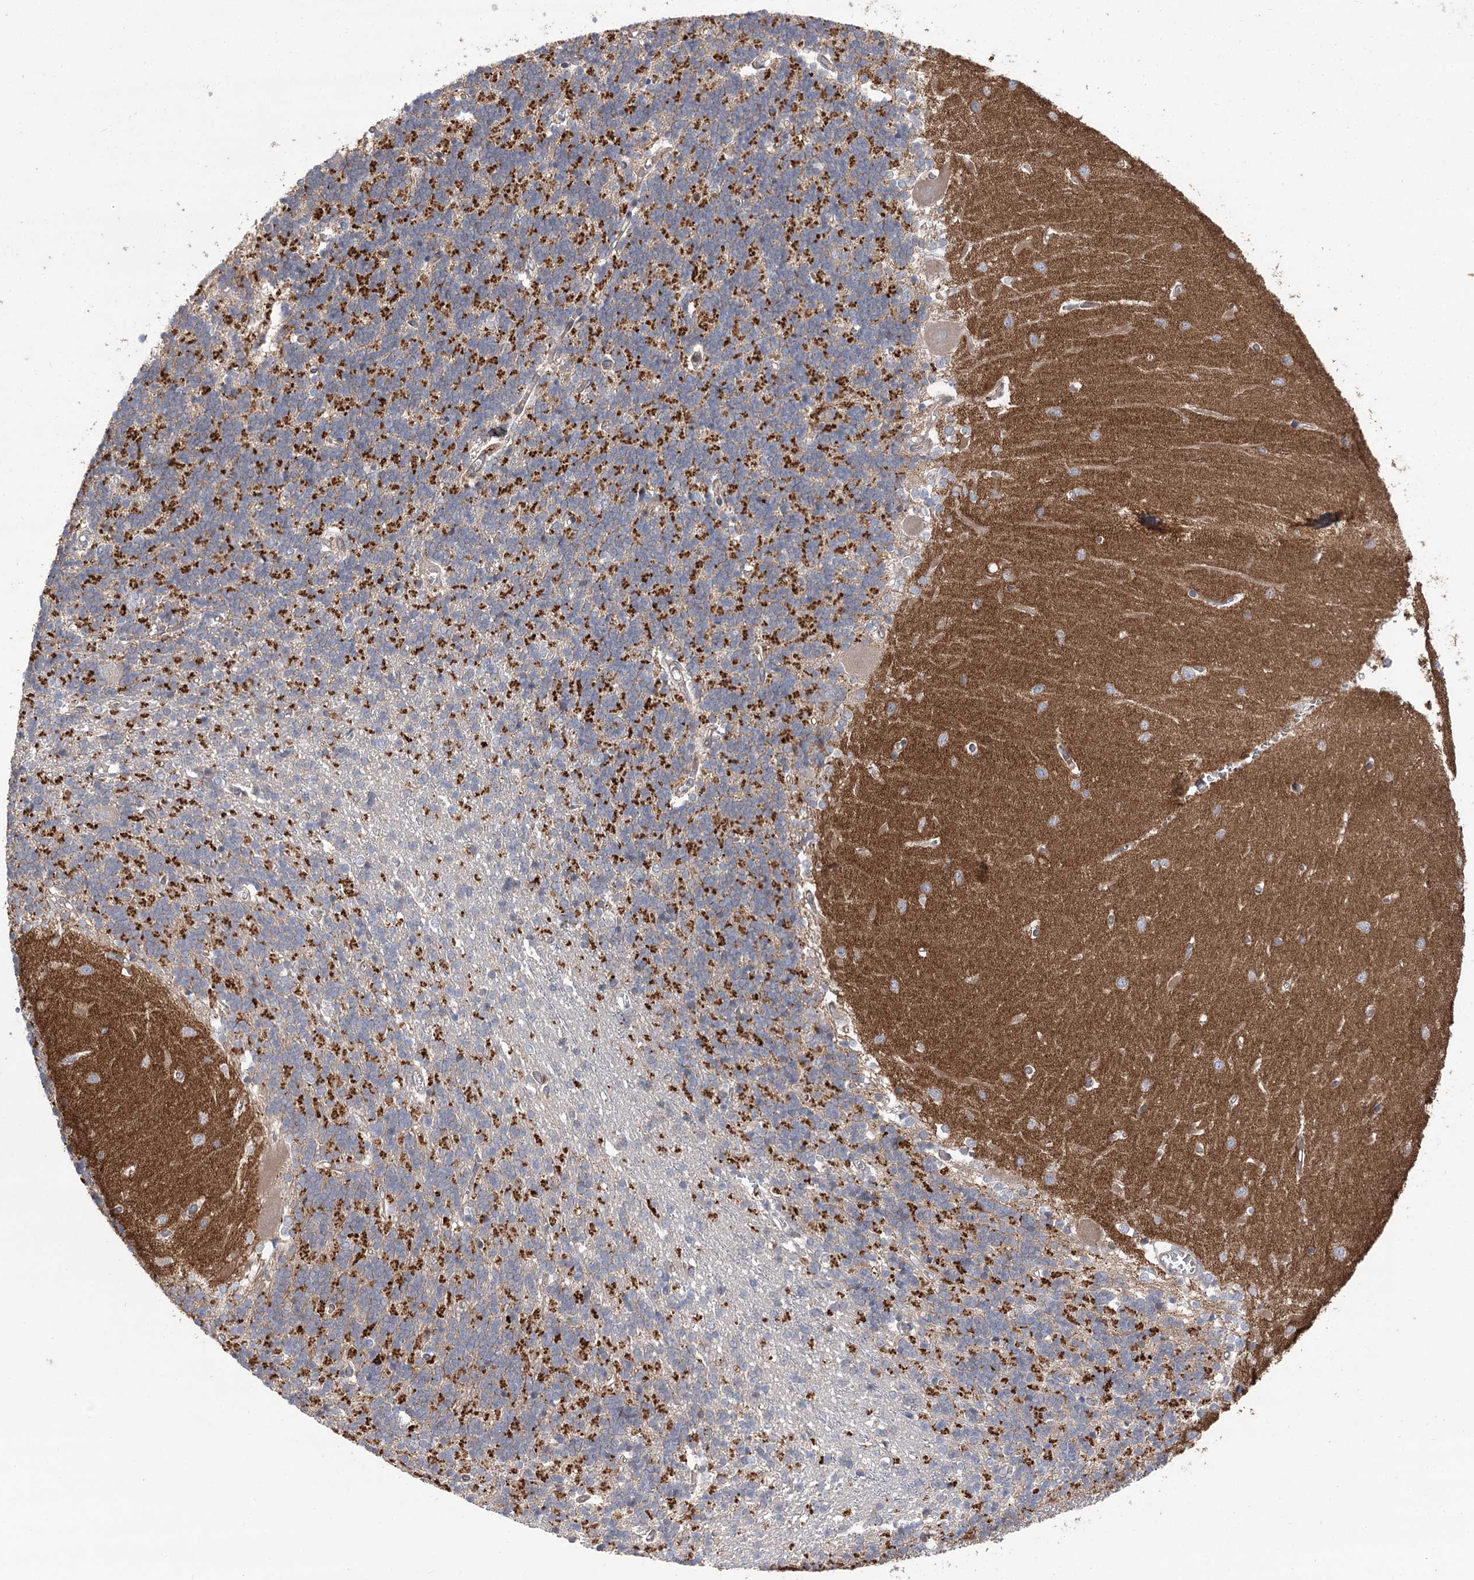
{"staining": {"intensity": "strong", "quantity": "25%-75%", "location": "cytoplasmic/membranous"}, "tissue": "cerebellum", "cell_type": "Cells in granular layer", "image_type": "normal", "snomed": [{"axis": "morphology", "description": "Normal tissue, NOS"}, {"axis": "topography", "description": "Cerebellum"}], "caption": "DAB (3,3'-diaminobenzidine) immunohistochemical staining of benign human cerebellum shows strong cytoplasmic/membranous protein expression in approximately 25%-75% of cells in granular layer. The staining was performed using DAB to visualize the protein expression in brown, while the nuclei were stained in blue with hematoxylin (Magnification: 20x).", "gene": "VPS37B", "patient": {"sex": "male", "age": 37}}